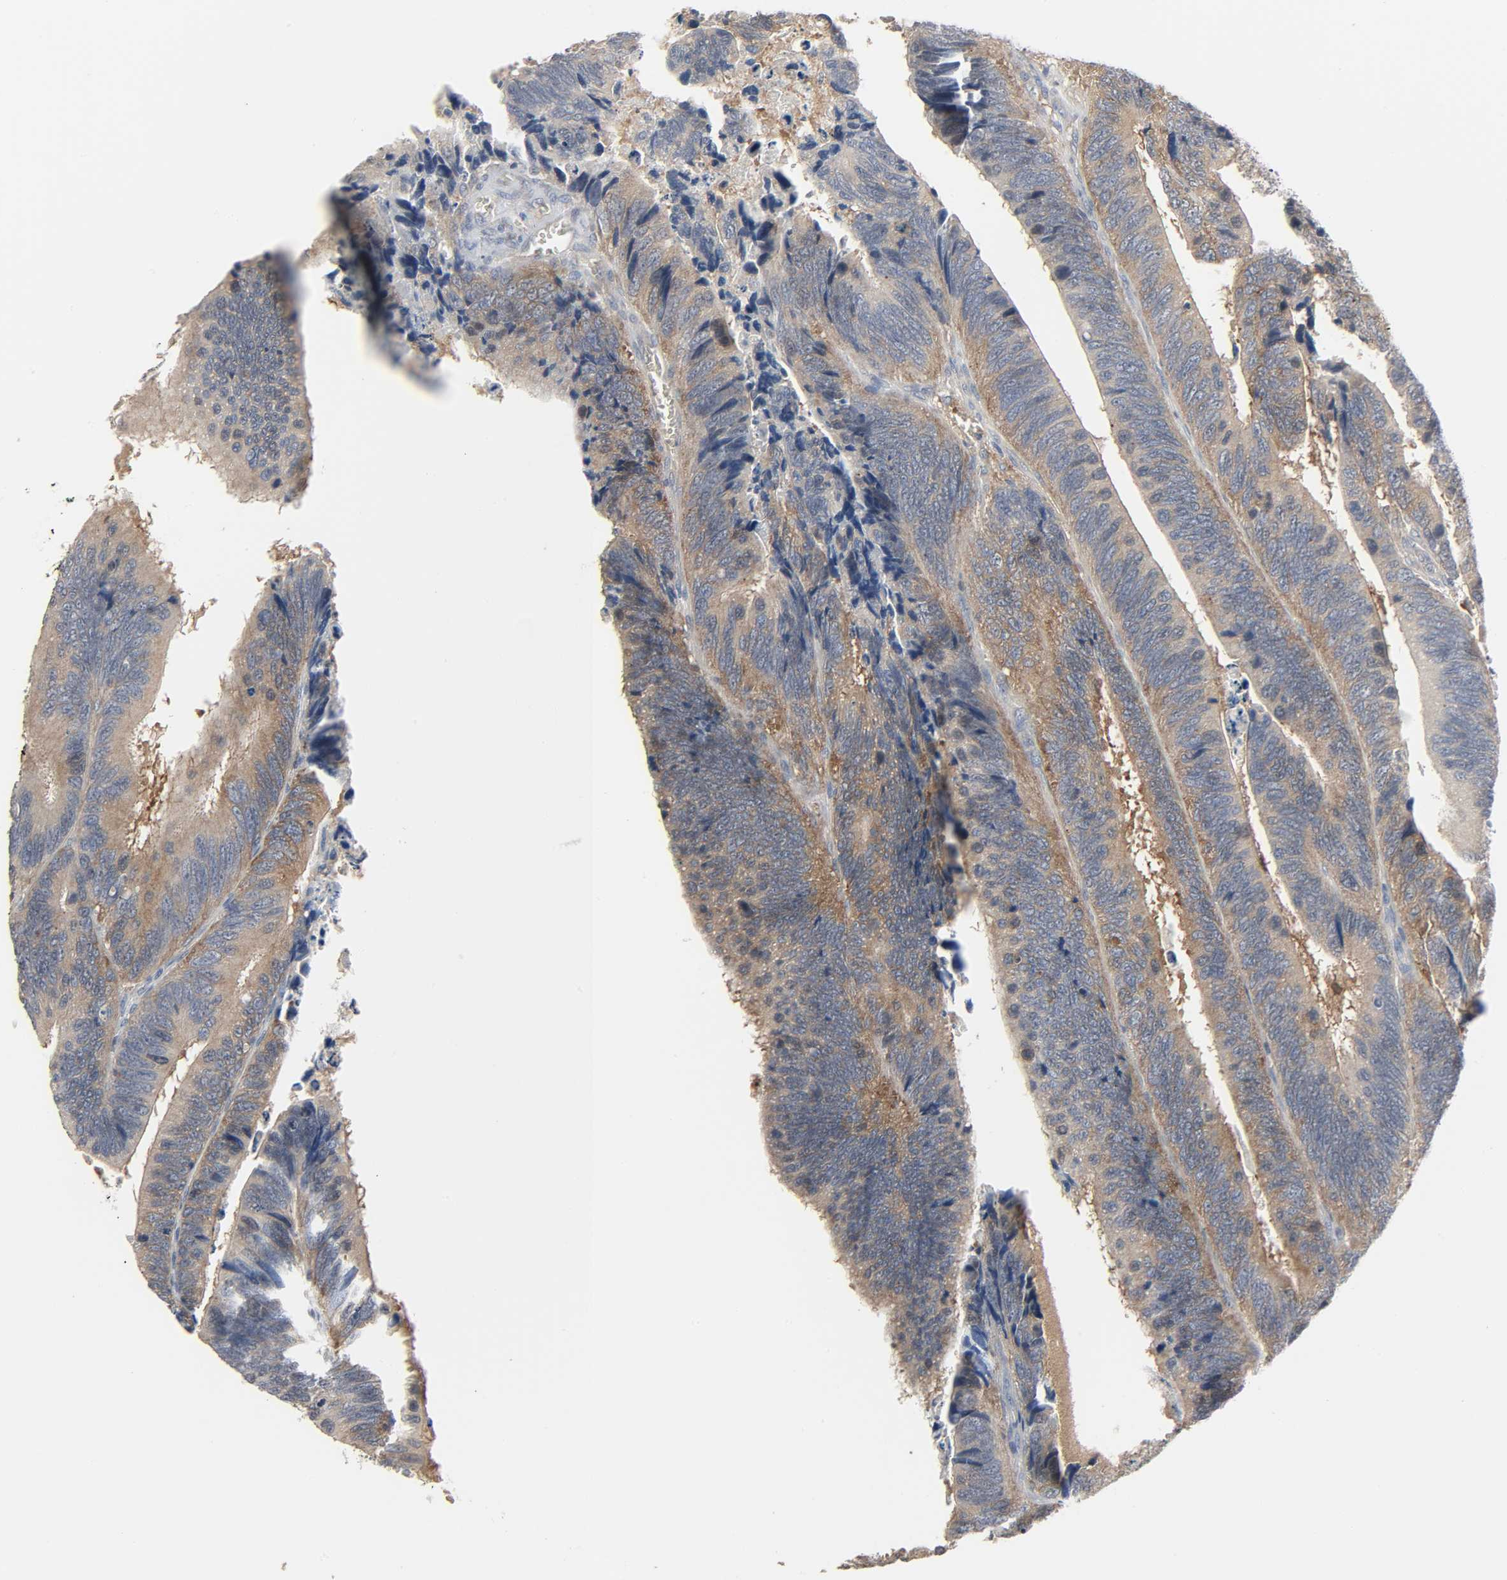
{"staining": {"intensity": "moderate", "quantity": ">75%", "location": "cytoplasmic/membranous"}, "tissue": "colorectal cancer", "cell_type": "Tumor cells", "image_type": "cancer", "snomed": [{"axis": "morphology", "description": "Adenocarcinoma, NOS"}, {"axis": "topography", "description": "Colon"}], "caption": "Immunohistochemical staining of colorectal adenocarcinoma shows moderate cytoplasmic/membranous protein staining in approximately >75% of tumor cells.", "gene": "PLEKHA2", "patient": {"sex": "male", "age": 72}}